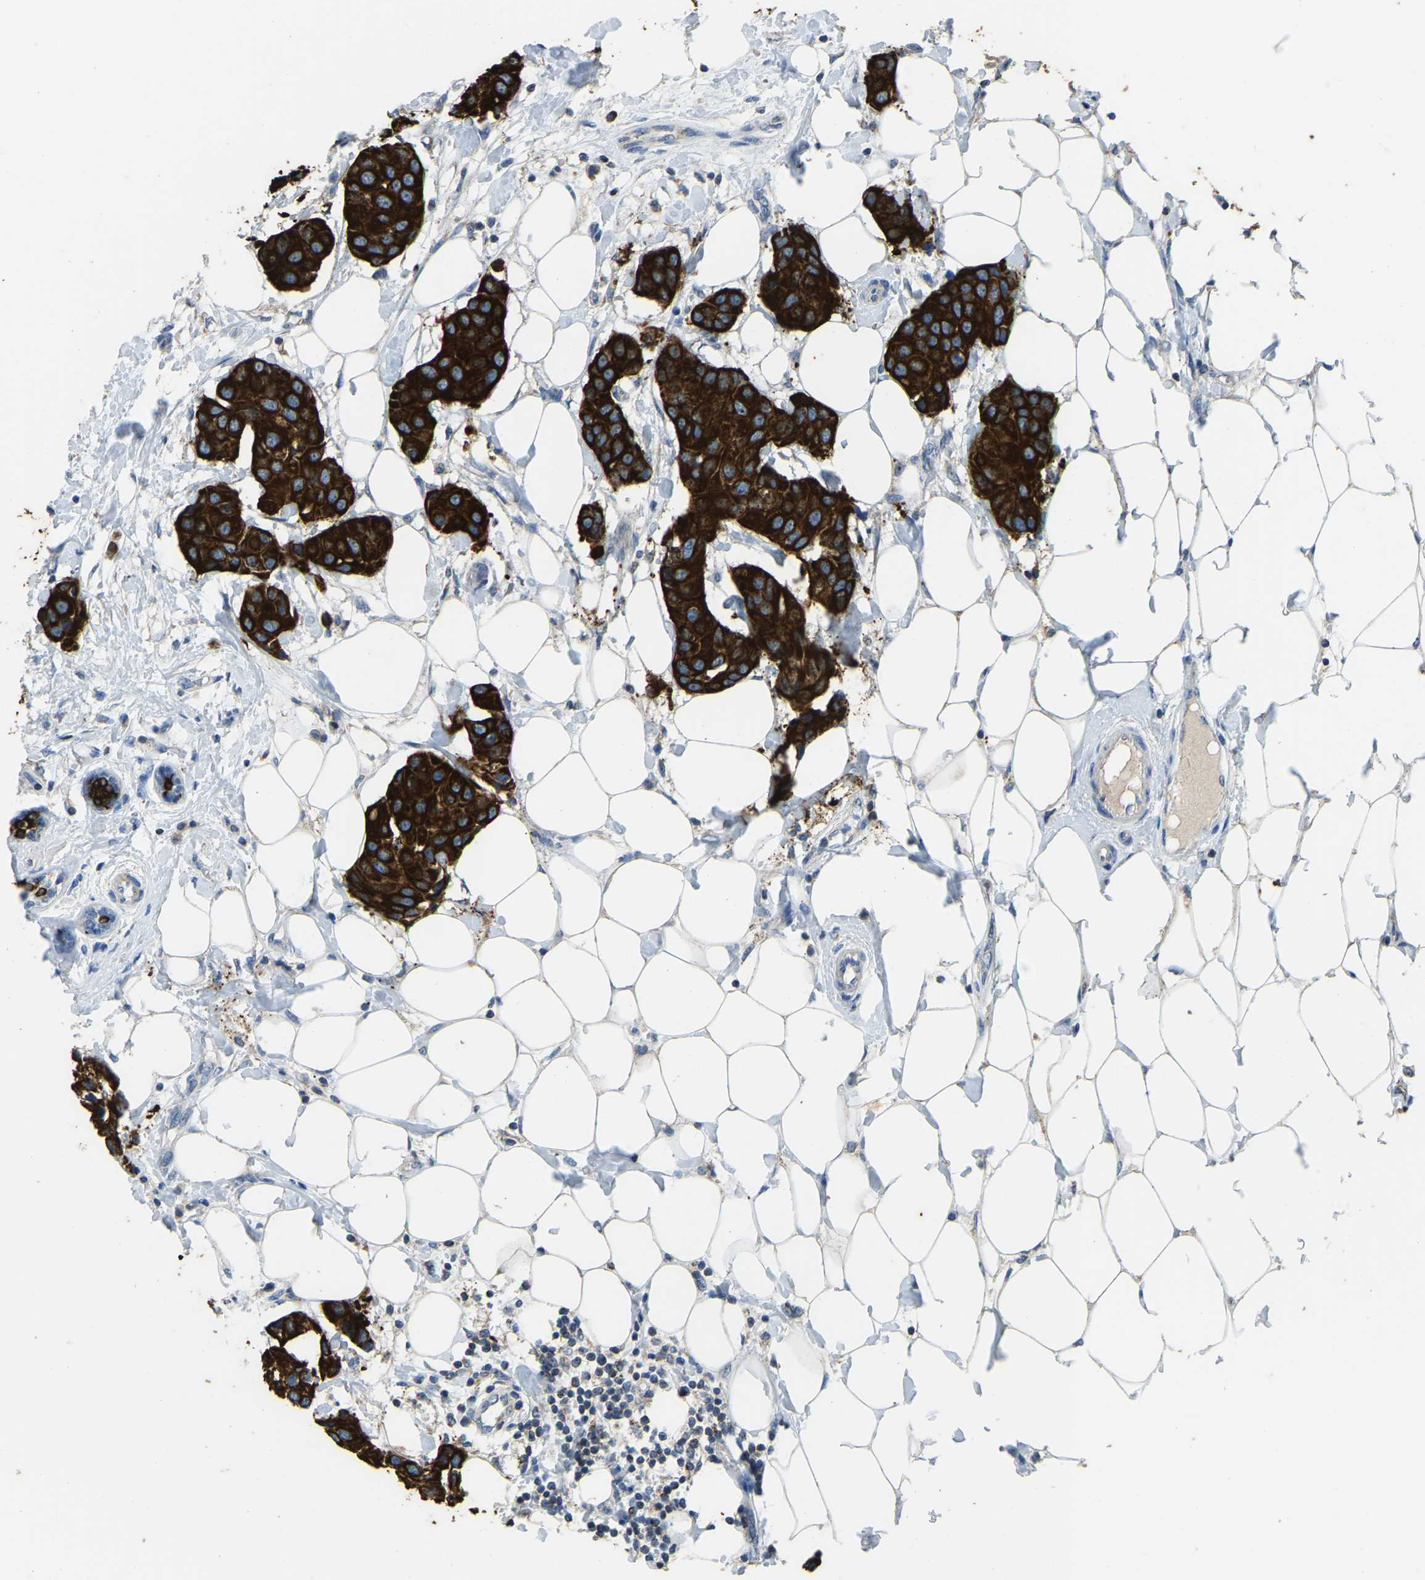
{"staining": {"intensity": "strong", "quantity": ">75%", "location": "cytoplasmic/membranous"}, "tissue": "breast cancer", "cell_type": "Tumor cells", "image_type": "cancer", "snomed": [{"axis": "morphology", "description": "Normal tissue, NOS"}, {"axis": "morphology", "description": "Duct carcinoma"}, {"axis": "topography", "description": "Breast"}], "caption": "Breast cancer stained with immunohistochemistry (IHC) displays strong cytoplasmic/membranous expression in approximately >75% of tumor cells. The staining was performed using DAB to visualize the protein expression in brown, while the nuclei were stained in blue with hematoxylin (Magnification: 20x).", "gene": "ZNF200", "patient": {"sex": "female", "age": 39}}